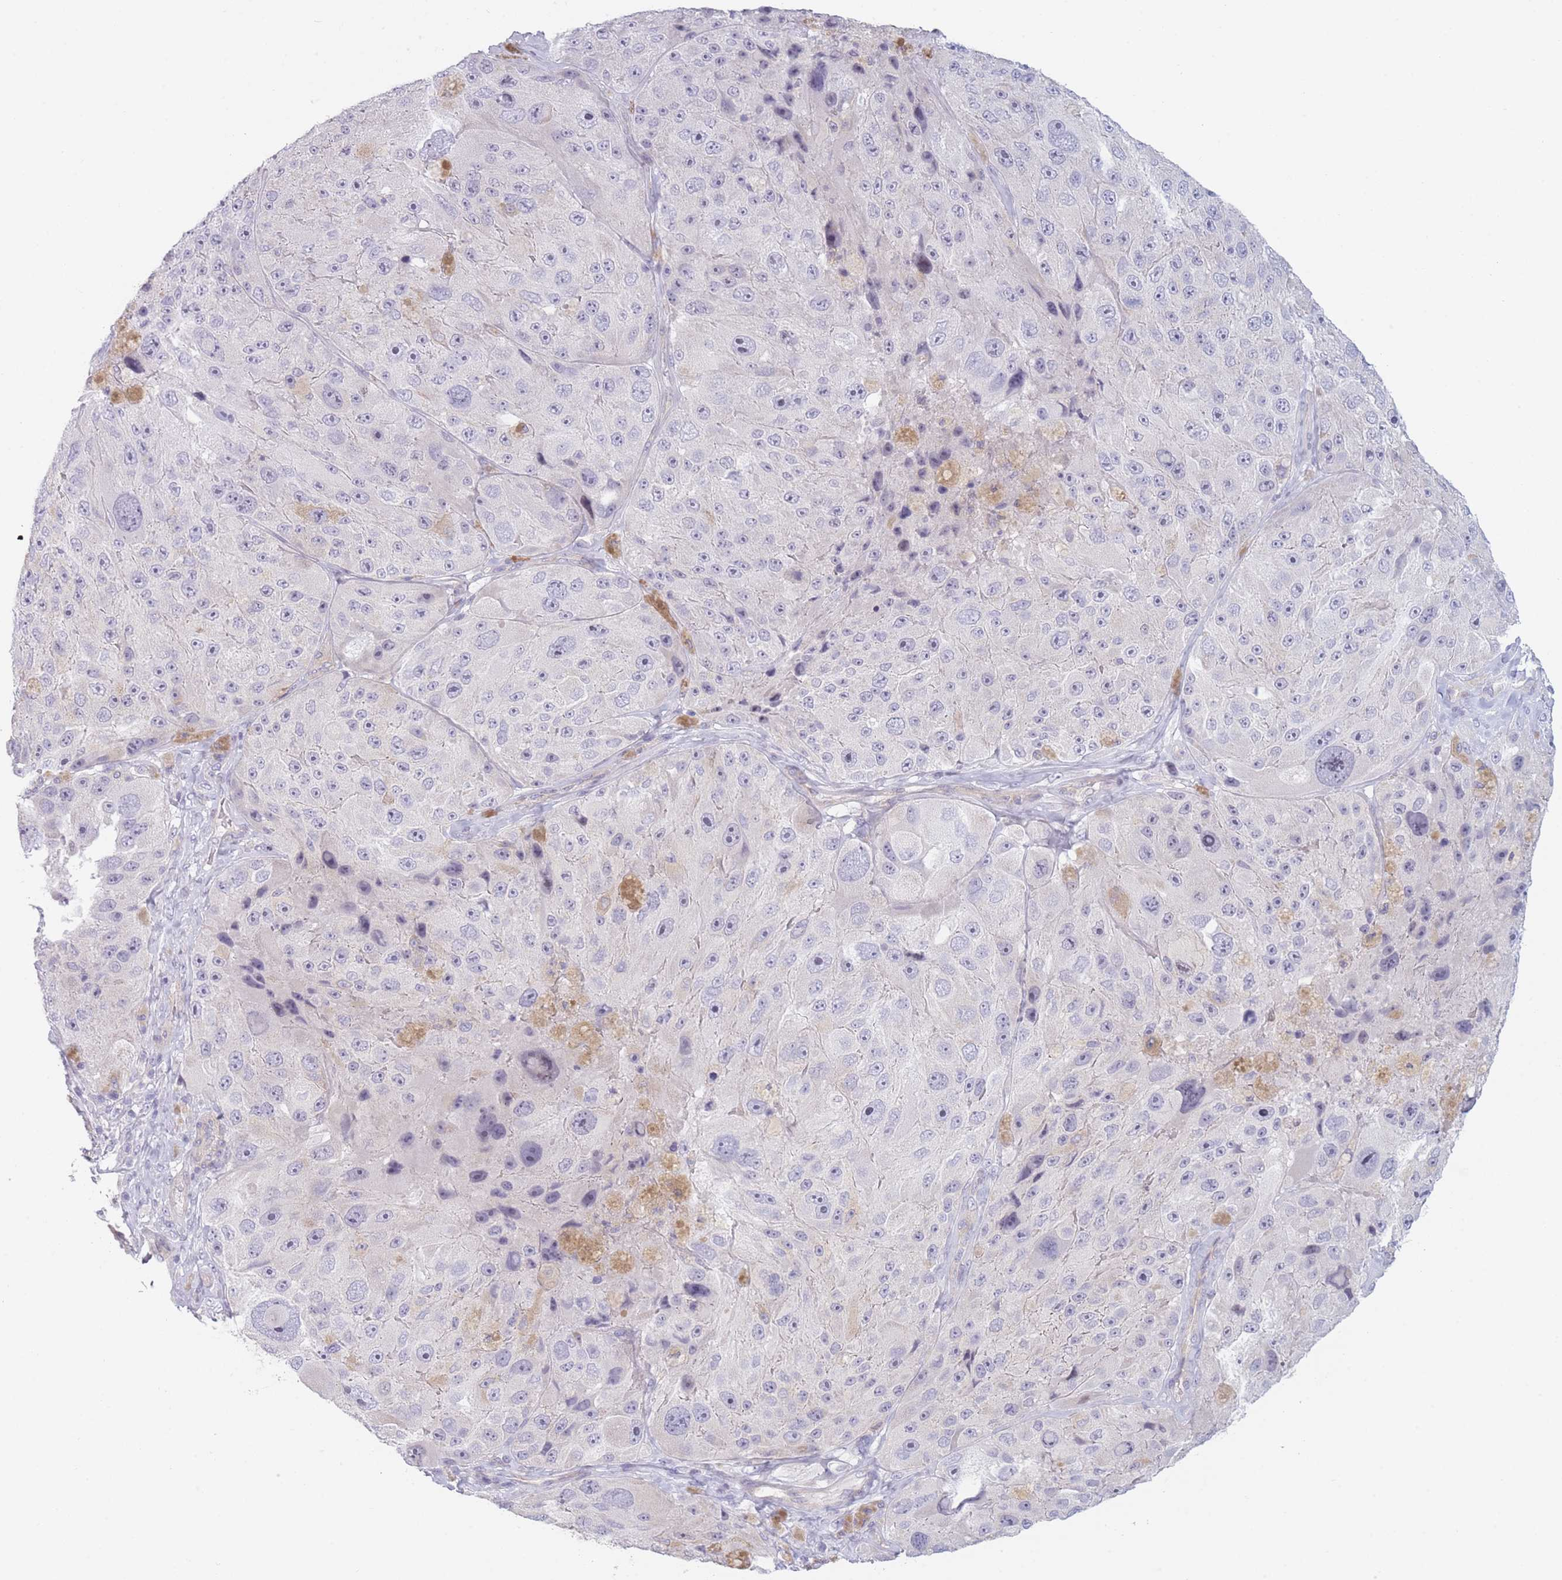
{"staining": {"intensity": "negative", "quantity": "none", "location": "none"}, "tissue": "melanoma", "cell_type": "Tumor cells", "image_type": "cancer", "snomed": [{"axis": "morphology", "description": "Malignant melanoma, Metastatic site"}, {"axis": "topography", "description": "Lymph node"}], "caption": "Malignant melanoma (metastatic site) was stained to show a protein in brown. There is no significant expression in tumor cells.", "gene": "PLEKHG2", "patient": {"sex": "male", "age": 62}}